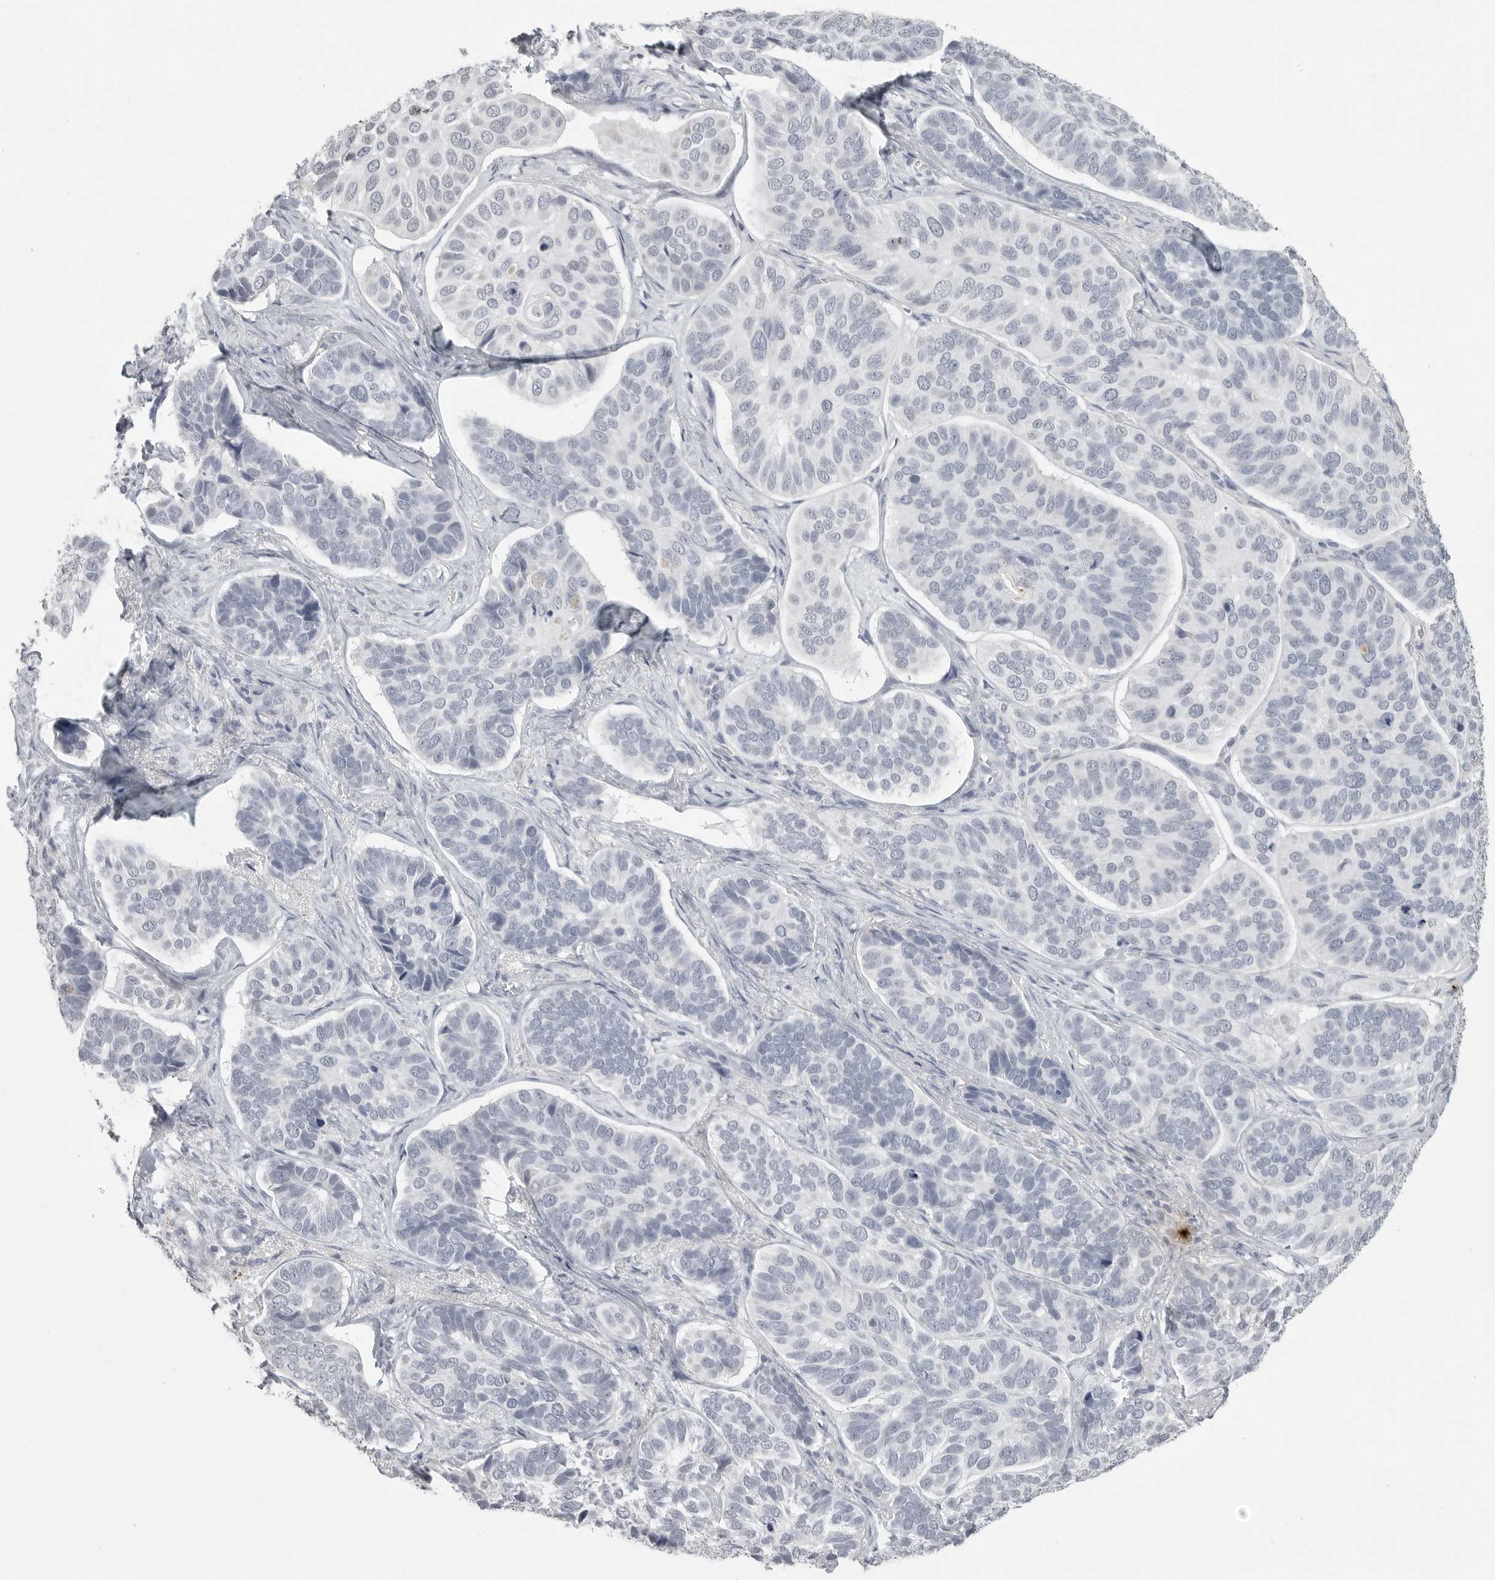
{"staining": {"intensity": "negative", "quantity": "none", "location": "none"}, "tissue": "skin cancer", "cell_type": "Tumor cells", "image_type": "cancer", "snomed": [{"axis": "morphology", "description": "Basal cell carcinoma"}, {"axis": "topography", "description": "Skin"}], "caption": "Immunohistochemistry micrograph of neoplastic tissue: basal cell carcinoma (skin) stained with DAB reveals no significant protein expression in tumor cells. (Immunohistochemistry (ihc), brightfield microscopy, high magnification).", "gene": "PRSS1", "patient": {"sex": "male", "age": 62}}